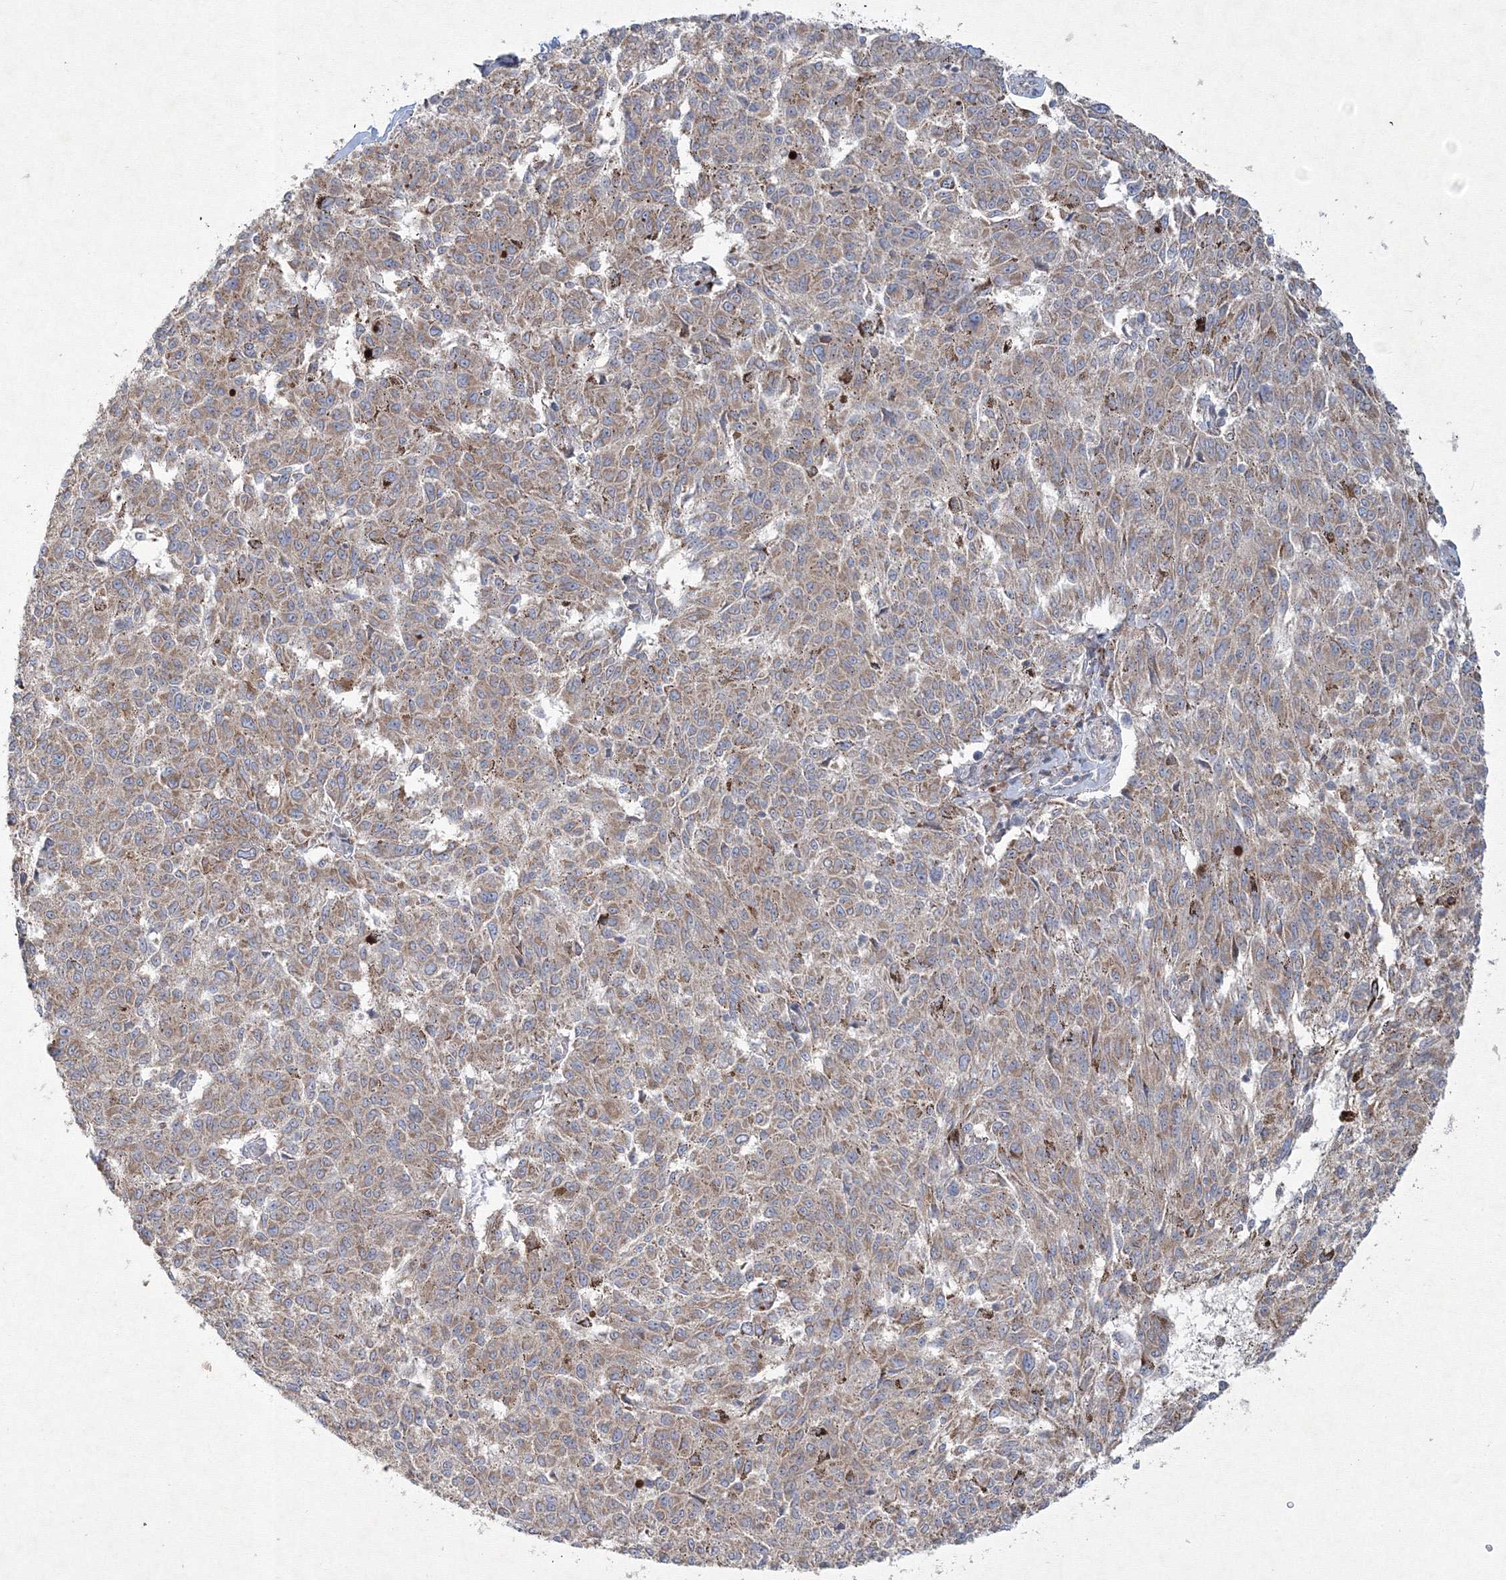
{"staining": {"intensity": "weak", "quantity": ">75%", "location": "cytoplasmic/membranous"}, "tissue": "melanoma", "cell_type": "Tumor cells", "image_type": "cancer", "snomed": [{"axis": "morphology", "description": "Malignant melanoma, NOS"}, {"axis": "topography", "description": "Skin"}], "caption": "Tumor cells reveal weak cytoplasmic/membranous expression in approximately >75% of cells in malignant melanoma.", "gene": "WDR49", "patient": {"sex": "female", "age": 72}}